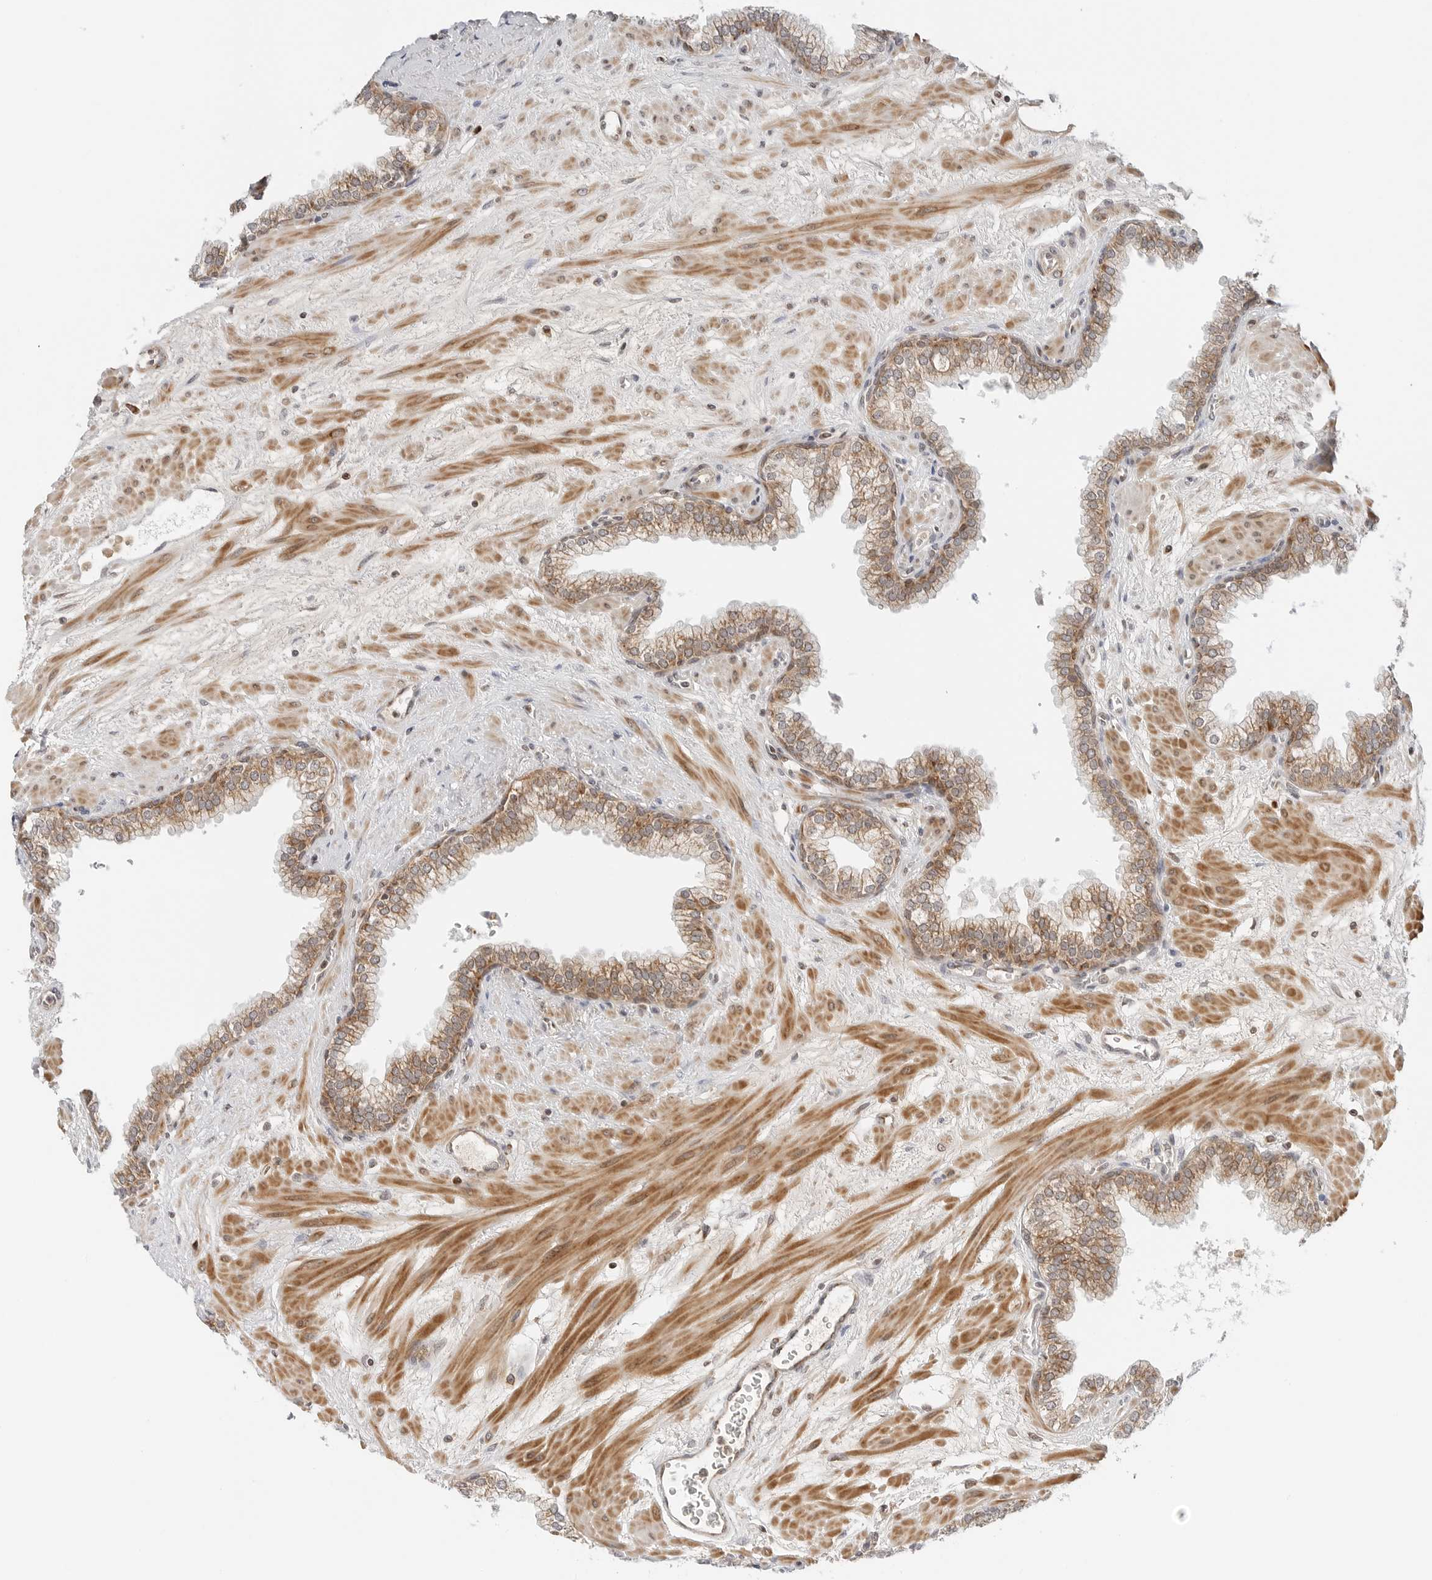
{"staining": {"intensity": "moderate", "quantity": ">75%", "location": "cytoplasmic/membranous"}, "tissue": "prostate", "cell_type": "Glandular cells", "image_type": "normal", "snomed": [{"axis": "morphology", "description": "Normal tissue, NOS"}, {"axis": "morphology", "description": "Urothelial carcinoma, Low grade"}, {"axis": "topography", "description": "Urinary bladder"}, {"axis": "topography", "description": "Prostate"}], "caption": "Immunohistochemical staining of normal prostate displays moderate cytoplasmic/membranous protein positivity in approximately >75% of glandular cells.", "gene": "DYRK4", "patient": {"sex": "male", "age": 60}}